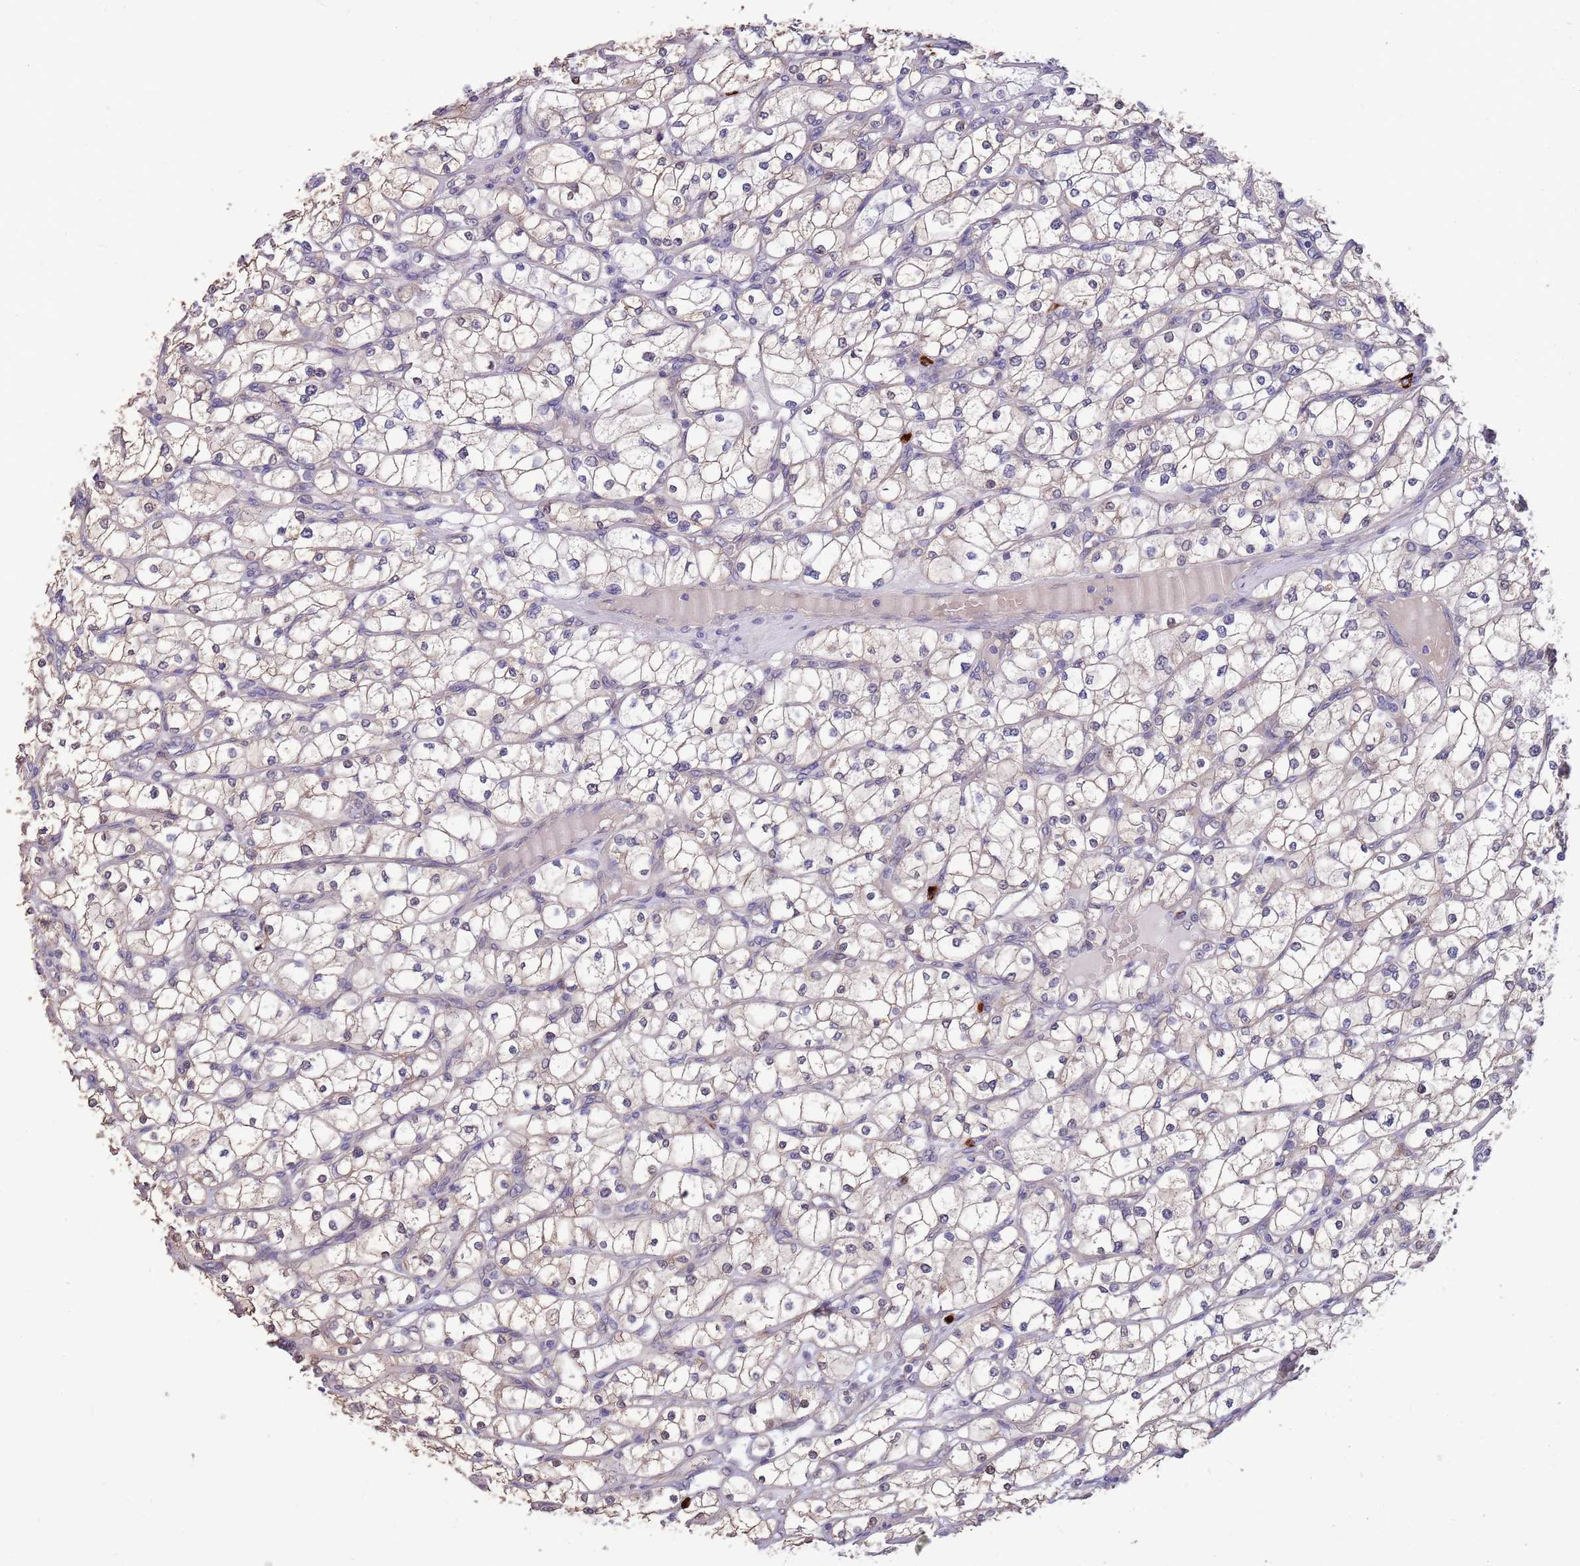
{"staining": {"intensity": "negative", "quantity": "none", "location": "none"}, "tissue": "renal cancer", "cell_type": "Tumor cells", "image_type": "cancer", "snomed": [{"axis": "morphology", "description": "Adenocarcinoma, NOS"}, {"axis": "topography", "description": "Kidney"}], "caption": "Tumor cells show no significant positivity in renal cancer.", "gene": "MARVELD2", "patient": {"sex": "male", "age": 80}}